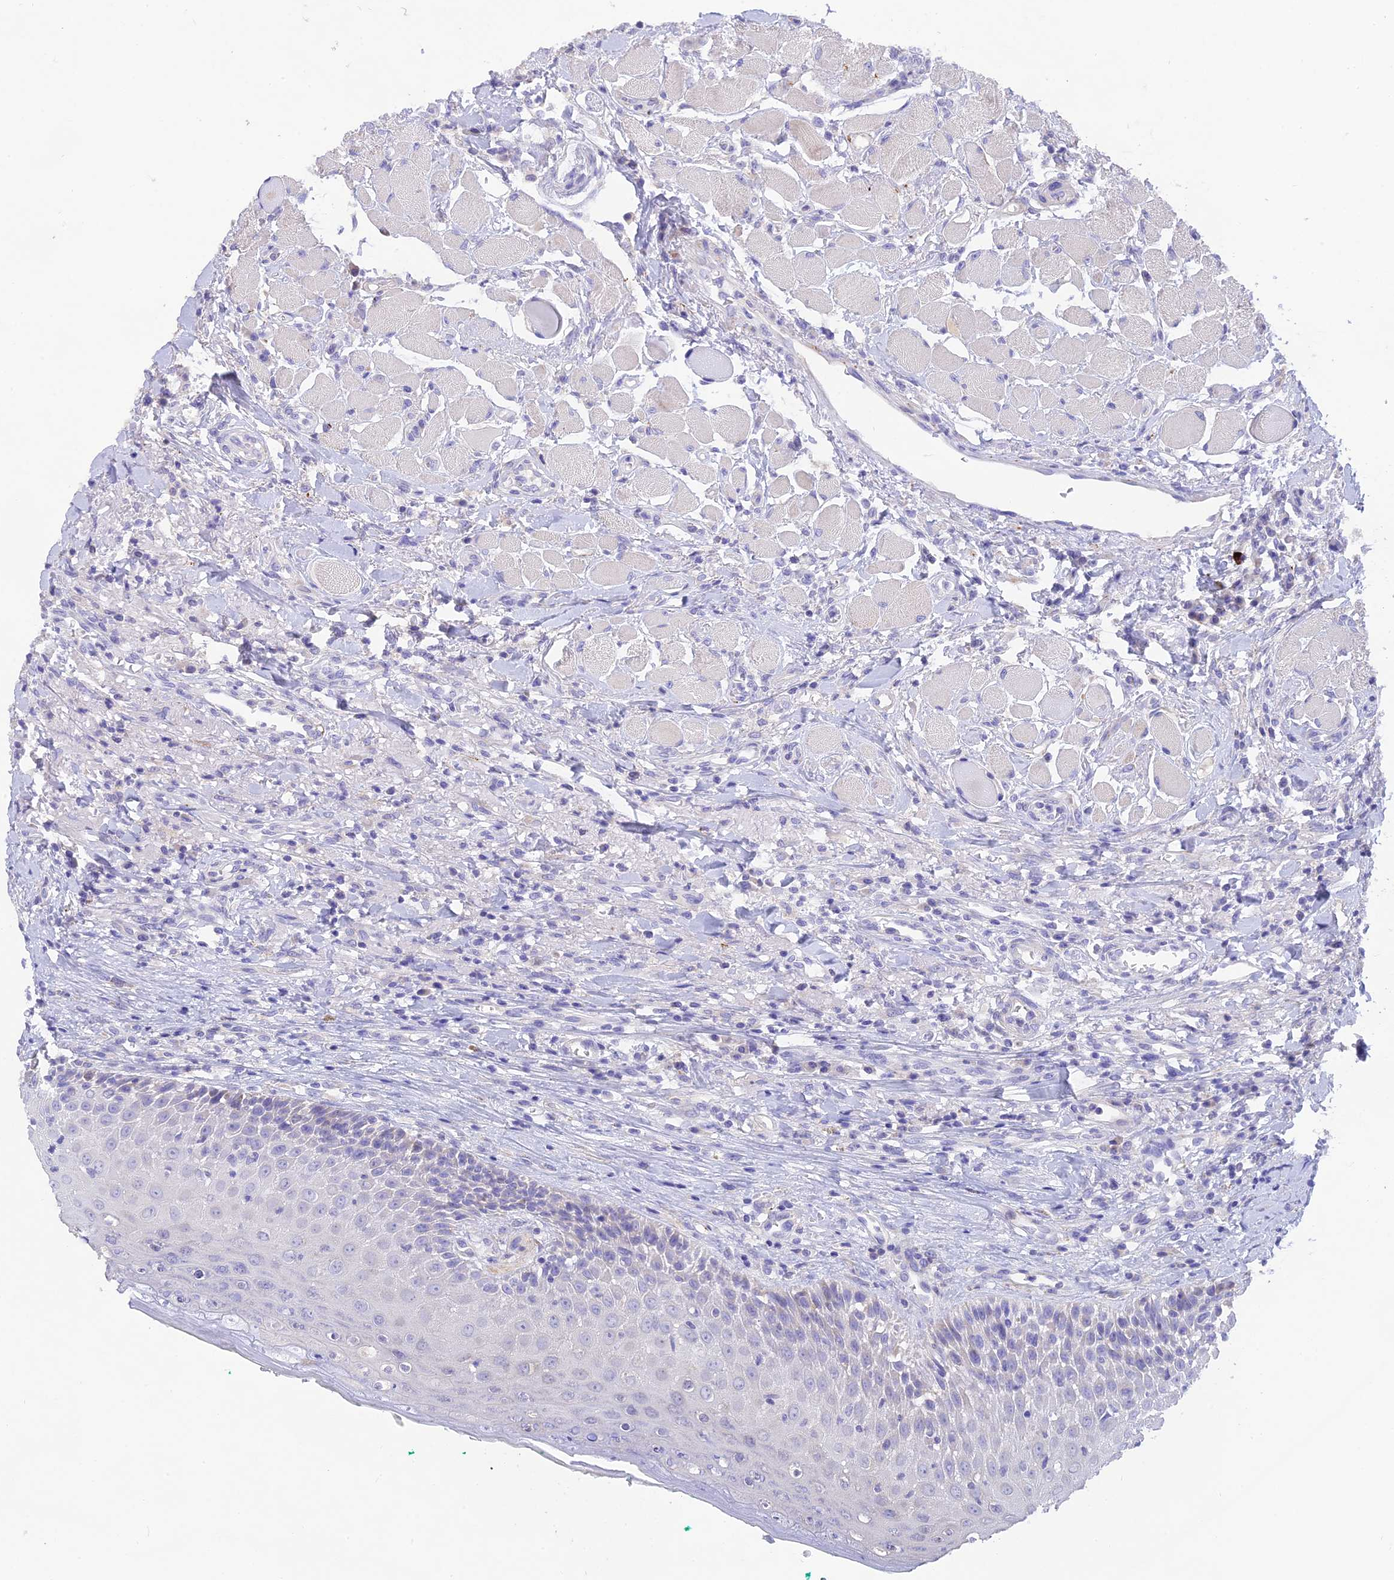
{"staining": {"intensity": "negative", "quantity": "none", "location": "none"}, "tissue": "oral mucosa", "cell_type": "Squamous epithelial cells", "image_type": "normal", "snomed": [{"axis": "morphology", "description": "Normal tissue, NOS"}, {"axis": "topography", "description": "Oral tissue"}], "caption": "Immunohistochemical staining of normal human oral mucosa exhibits no significant staining in squamous epithelial cells. The staining was performed using DAB (3,3'-diaminobenzidine) to visualize the protein expression in brown, while the nuclei were stained in blue with hematoxylin (Magnification: 20x).", "gene": "HSD17B2", "patient": {"sex": "female", "age": 70}}